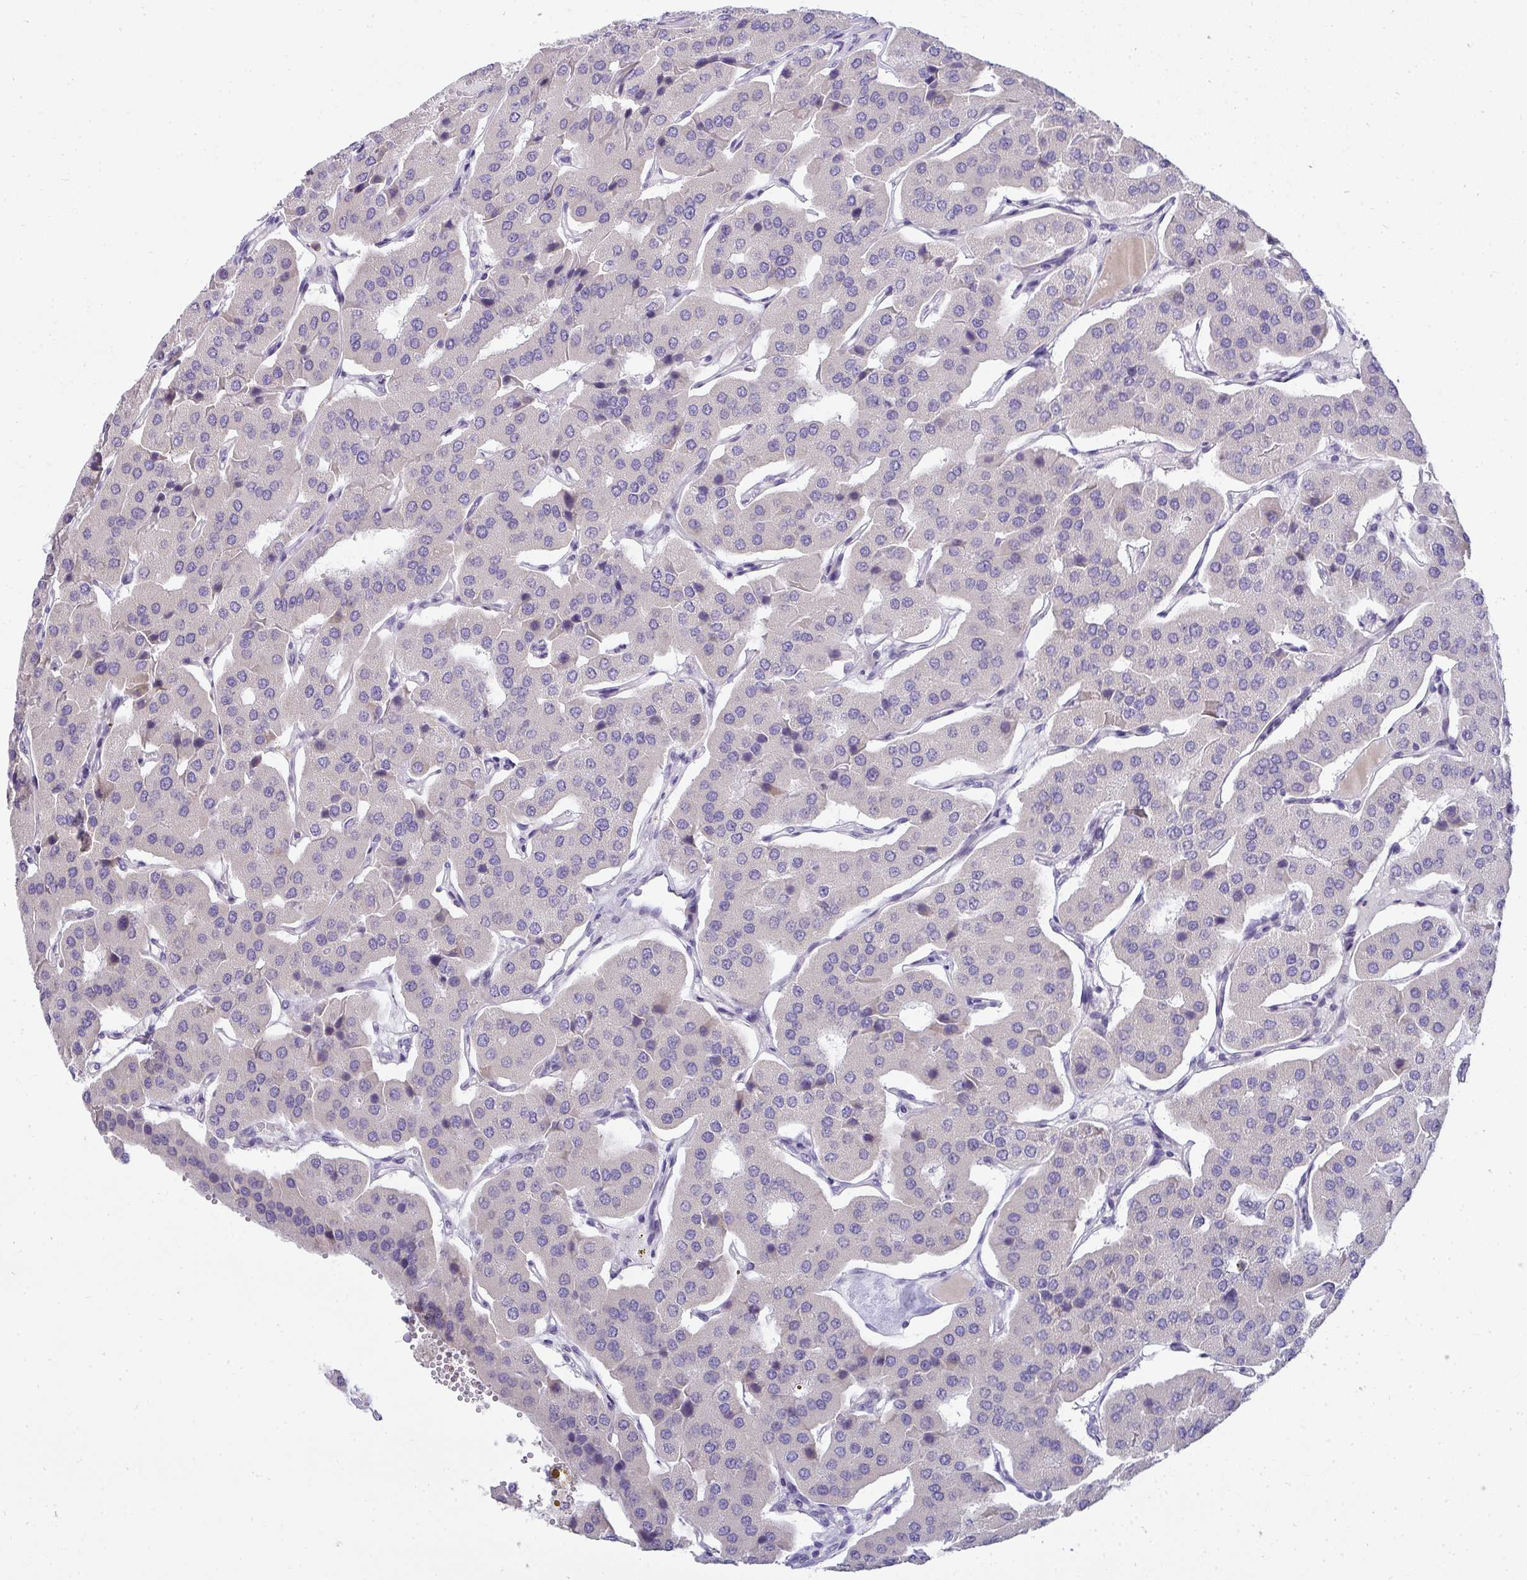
{"staining": {"intensity": "negative", "quantity": "none", "location": "none"}, "tissue": "parathyroid gland", "cell_type": "Glandular cells", "image_type": "normal", "snomed": [{"axis": "morphology", "description": "Normal tissue, NOS"}, {"axis": "morphology", "description": "Adenoma, NOS"}, {"axis": "topography", "description": "Parathyroid gland"}], "caption": "IHC of unremarkable human parathyroid gland reveals no expression in glandular cells. Brightfield microscopy of immunohistochemistry (IHC) stained with DAB (3,3'-diaminobenzidine) (brown) and hematoxylin (blue), captured at high magnification.", "gene": "AK5", "patient": {"sex": "female", "age": 86}}